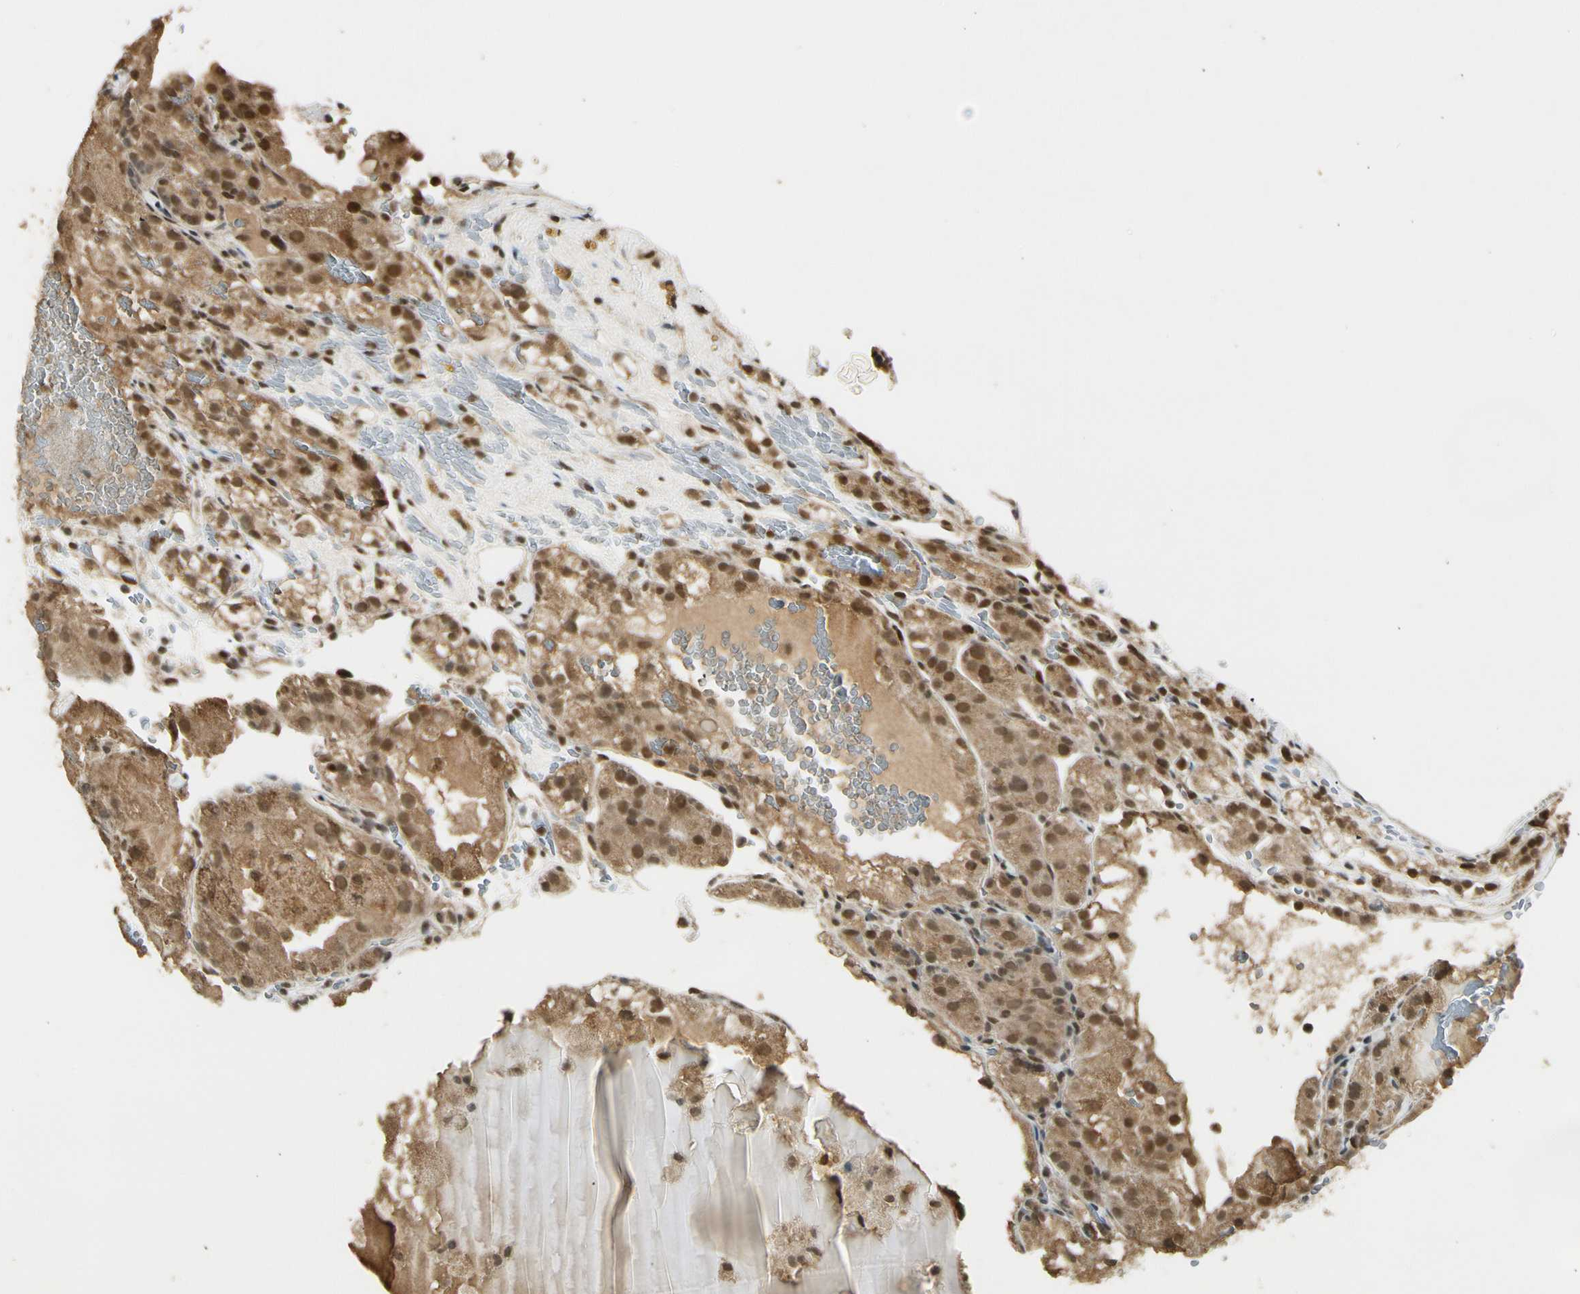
{"staining": {"intensity": "moderate", "quantity": ">75%", "location": "cytoplasmic/membranous,nuclear"}, "tissue": "renal cancer", "cell_type": "Tumor cells", "image_type": "cancer", "snomed": [{"axis": "morphology", "description": "Normal tissue, NOS"}, {"axis": "morphology", "description": "Adenocarcinoma, NOS"}, {"axis": "topography", "description": "Kidney"}], "caption": "A brown stain highlights moderate cytoplasmic/membranous and nuclear staining of a protein in renal cancer (adenocarcinoma) tumor cells.", "gene": "ZNF135", "patient": {"sex": "male", "age": 61}}